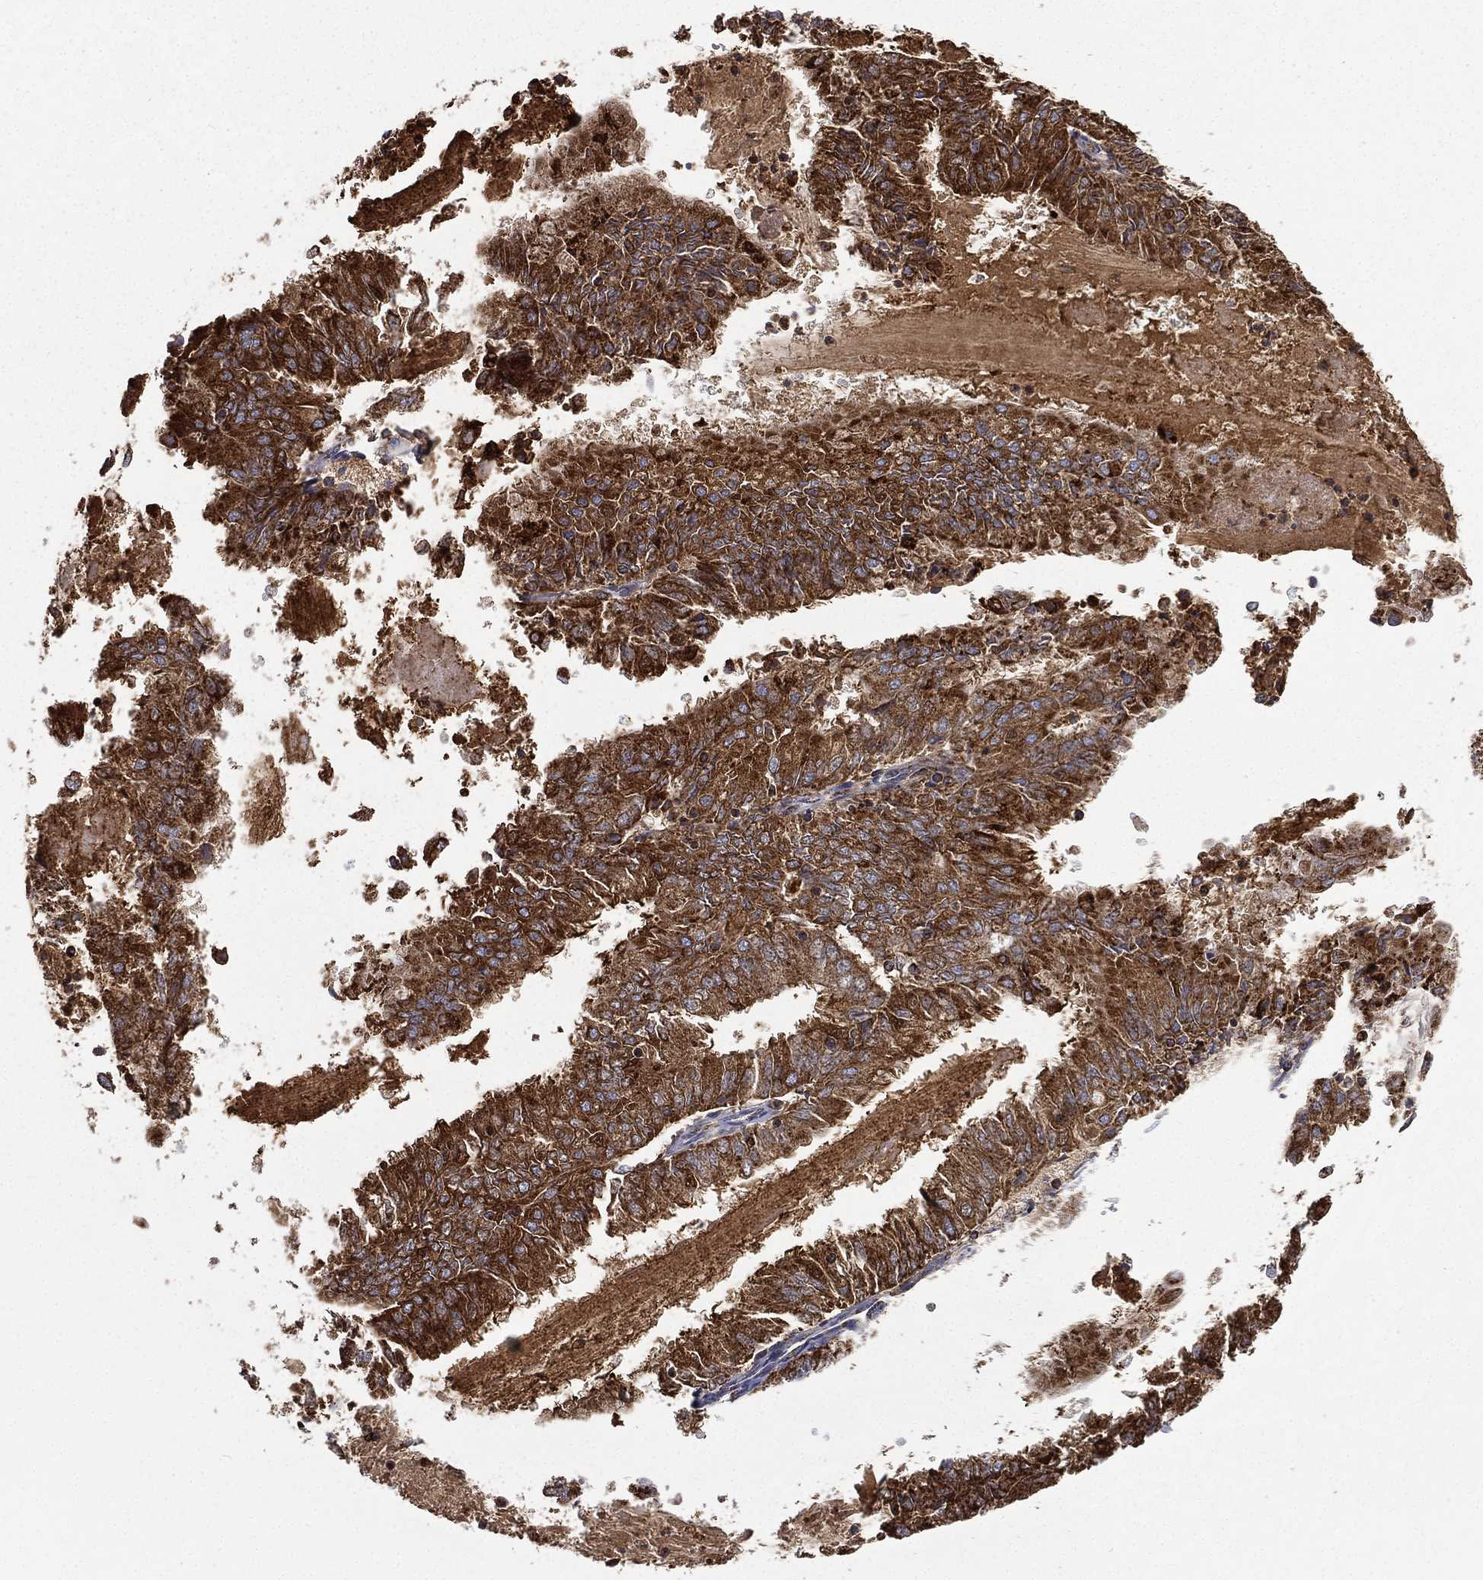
{"staining": {"intensity": "strong", "quantity": ">75%", "location": "cytoplasmic/membranous"}, "tissue": "endometrial cancer", "cell_type": "Tumor cells", "image_type": "cancer", "snomed": [{"axis": "morphology", "description": "Adenocarcinoma, NOS"}, {"axis": "topography", "description": "Endometrium"}], "caption": "This is an image of IHC staining of endometrial cancer (adenocarcinoma), which shows strong positivity in the cytoplasmic/membranous of tumor cells.", "gene": "RIN3", "patient": {"sex": "female", "age": 57}}